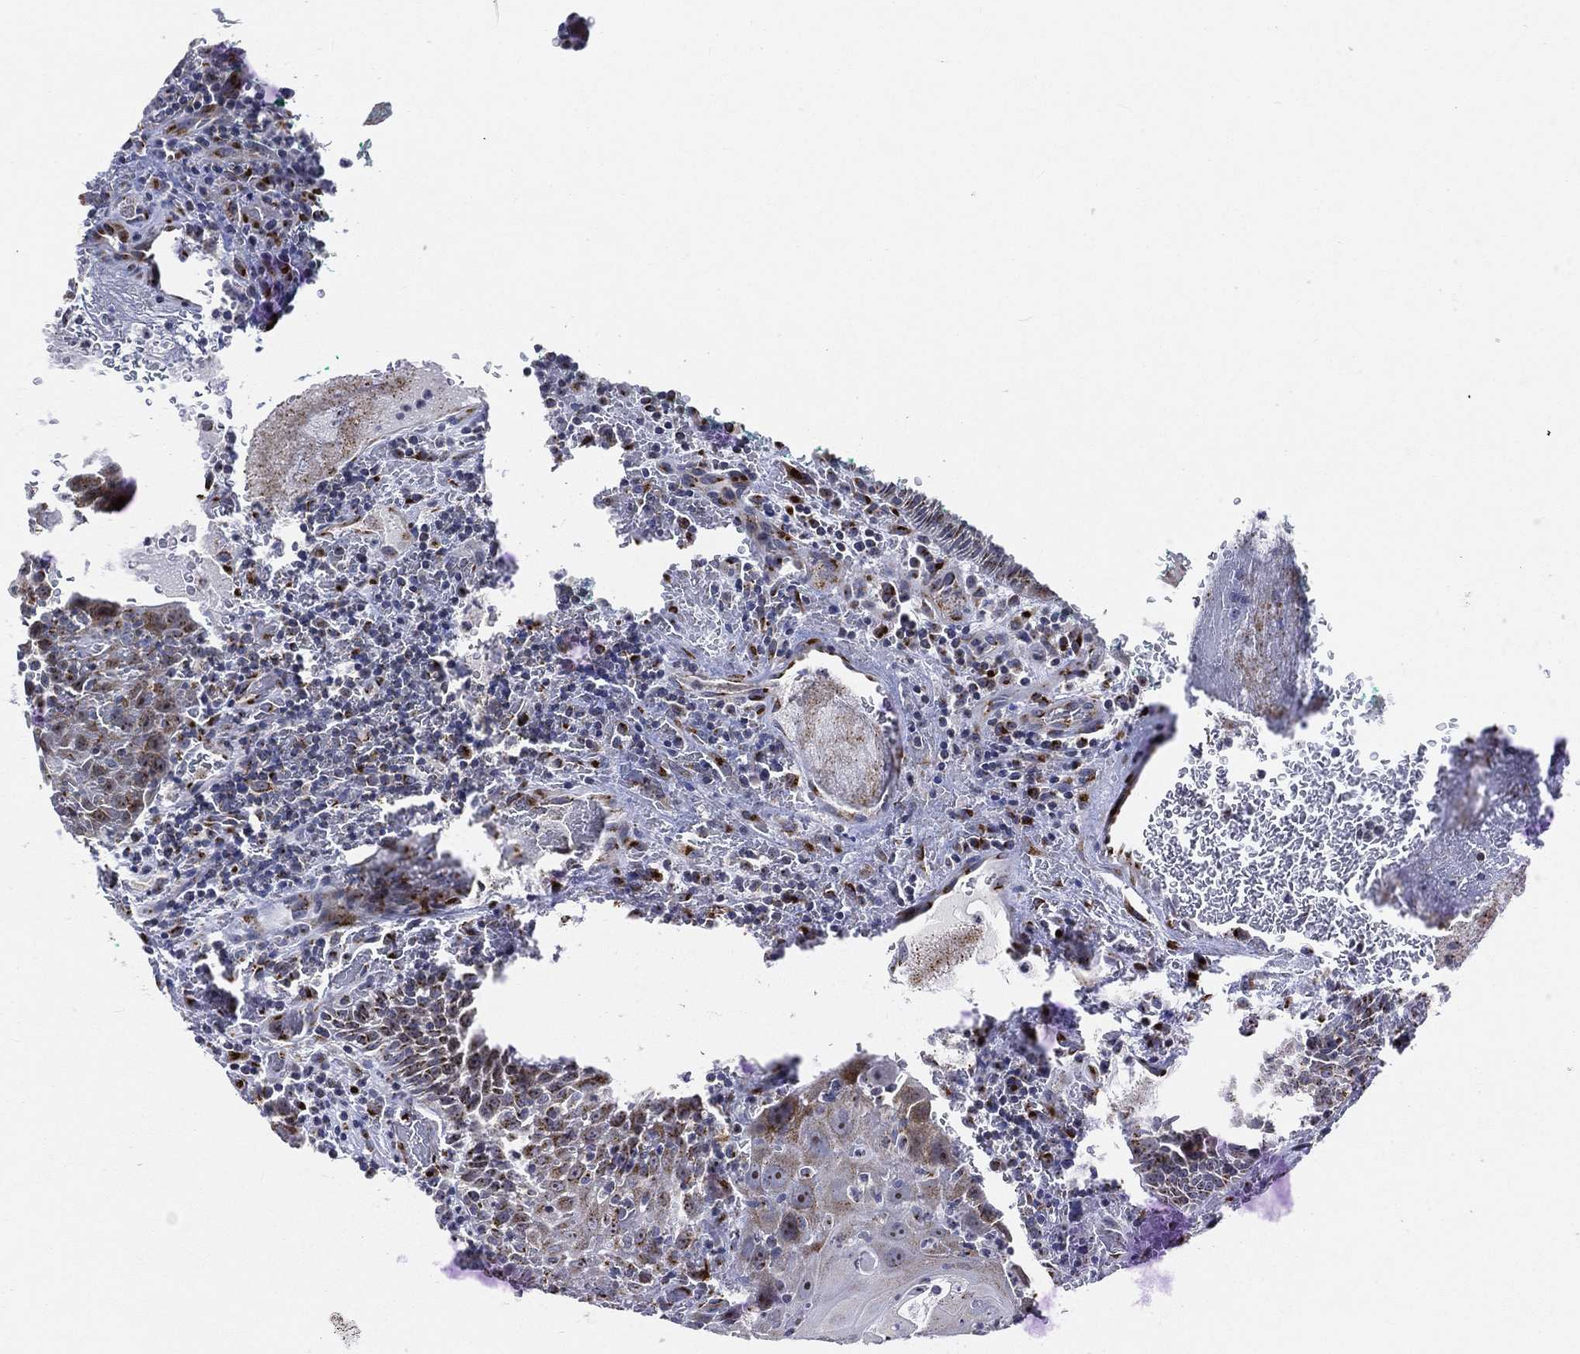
{"staining": {"intensity": "weak", "quantity": "25%-75%", "location": "cytoplasmic/membranous"}, "tissue": "head and neck cancer", "cell_type": "Tumor cells", "image_type": "cancer", "snomed": [{"axis": "morphology", "description": "Squamous cell carcinoma, NOS"}, {"axis": "topography", "description": "Head-Neck"}], "caption": "Weak cytoplasmic/membranous protein expression is appreciated in about 25%-75% of tumor cells in head and neck squamous cell carcinoma.", "gene": "TICAM1", "patient": {"sex": "male", "age": 69}}